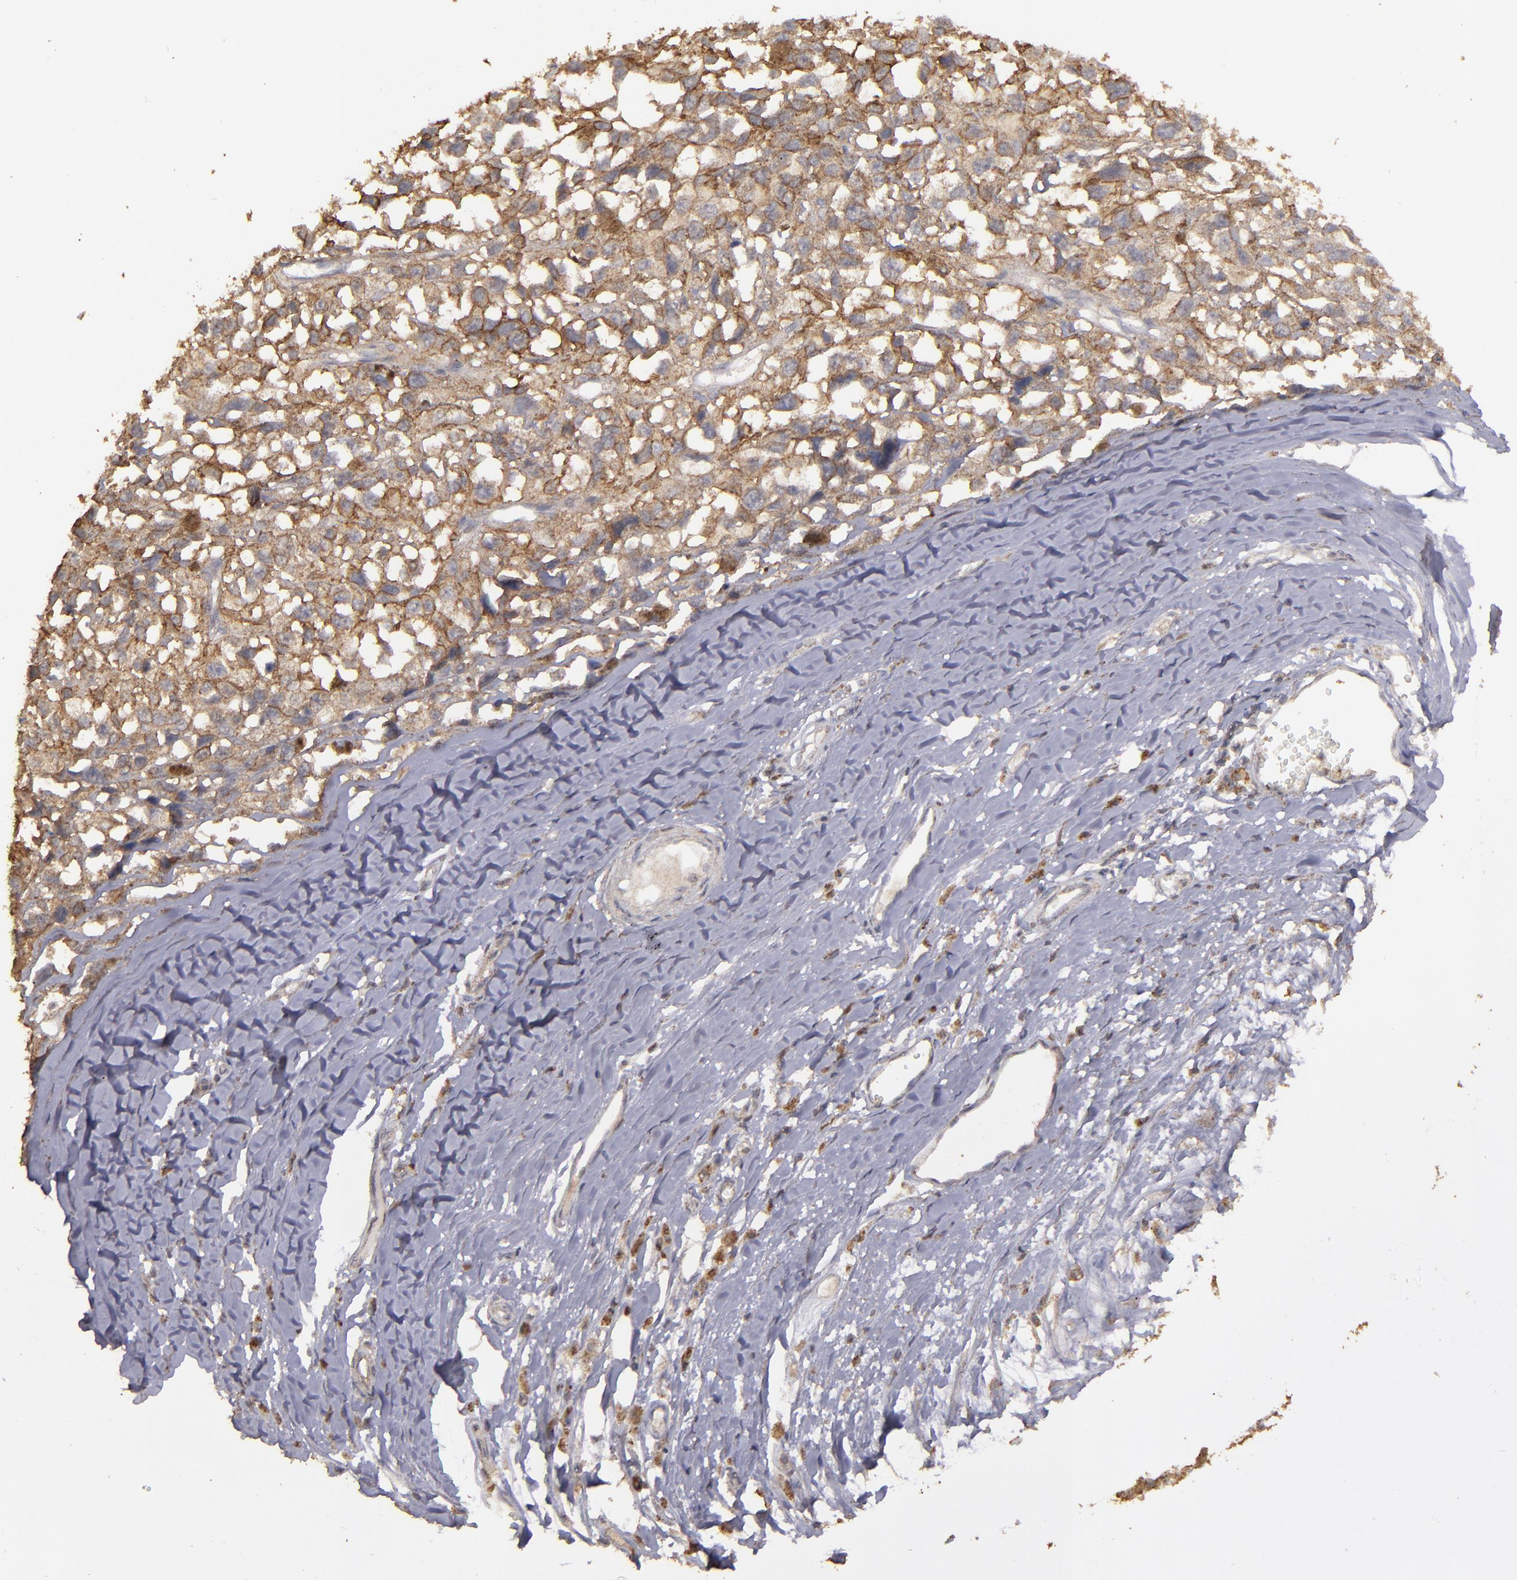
{"staining": {"intensity": "moderate", "quantity": "25%-75%", "location": "cytoplasmic/membranous"}, "tissue": "melanoma", "cell_type": "Tumor cells", "image_type": "cancer", "snomed": [{"axis": "morphology", "description": "Malignant melanoma, Metastatic site"}, {"axis": "topography", "description": "Lymph node"}], "caption": "Melanoma tissue reveals moderate cytoplasmic/membranous expression in approximately 25%-75% of tumor cells", "gene": "FAT1", "patient": {"sex": "male", "age": 59}}